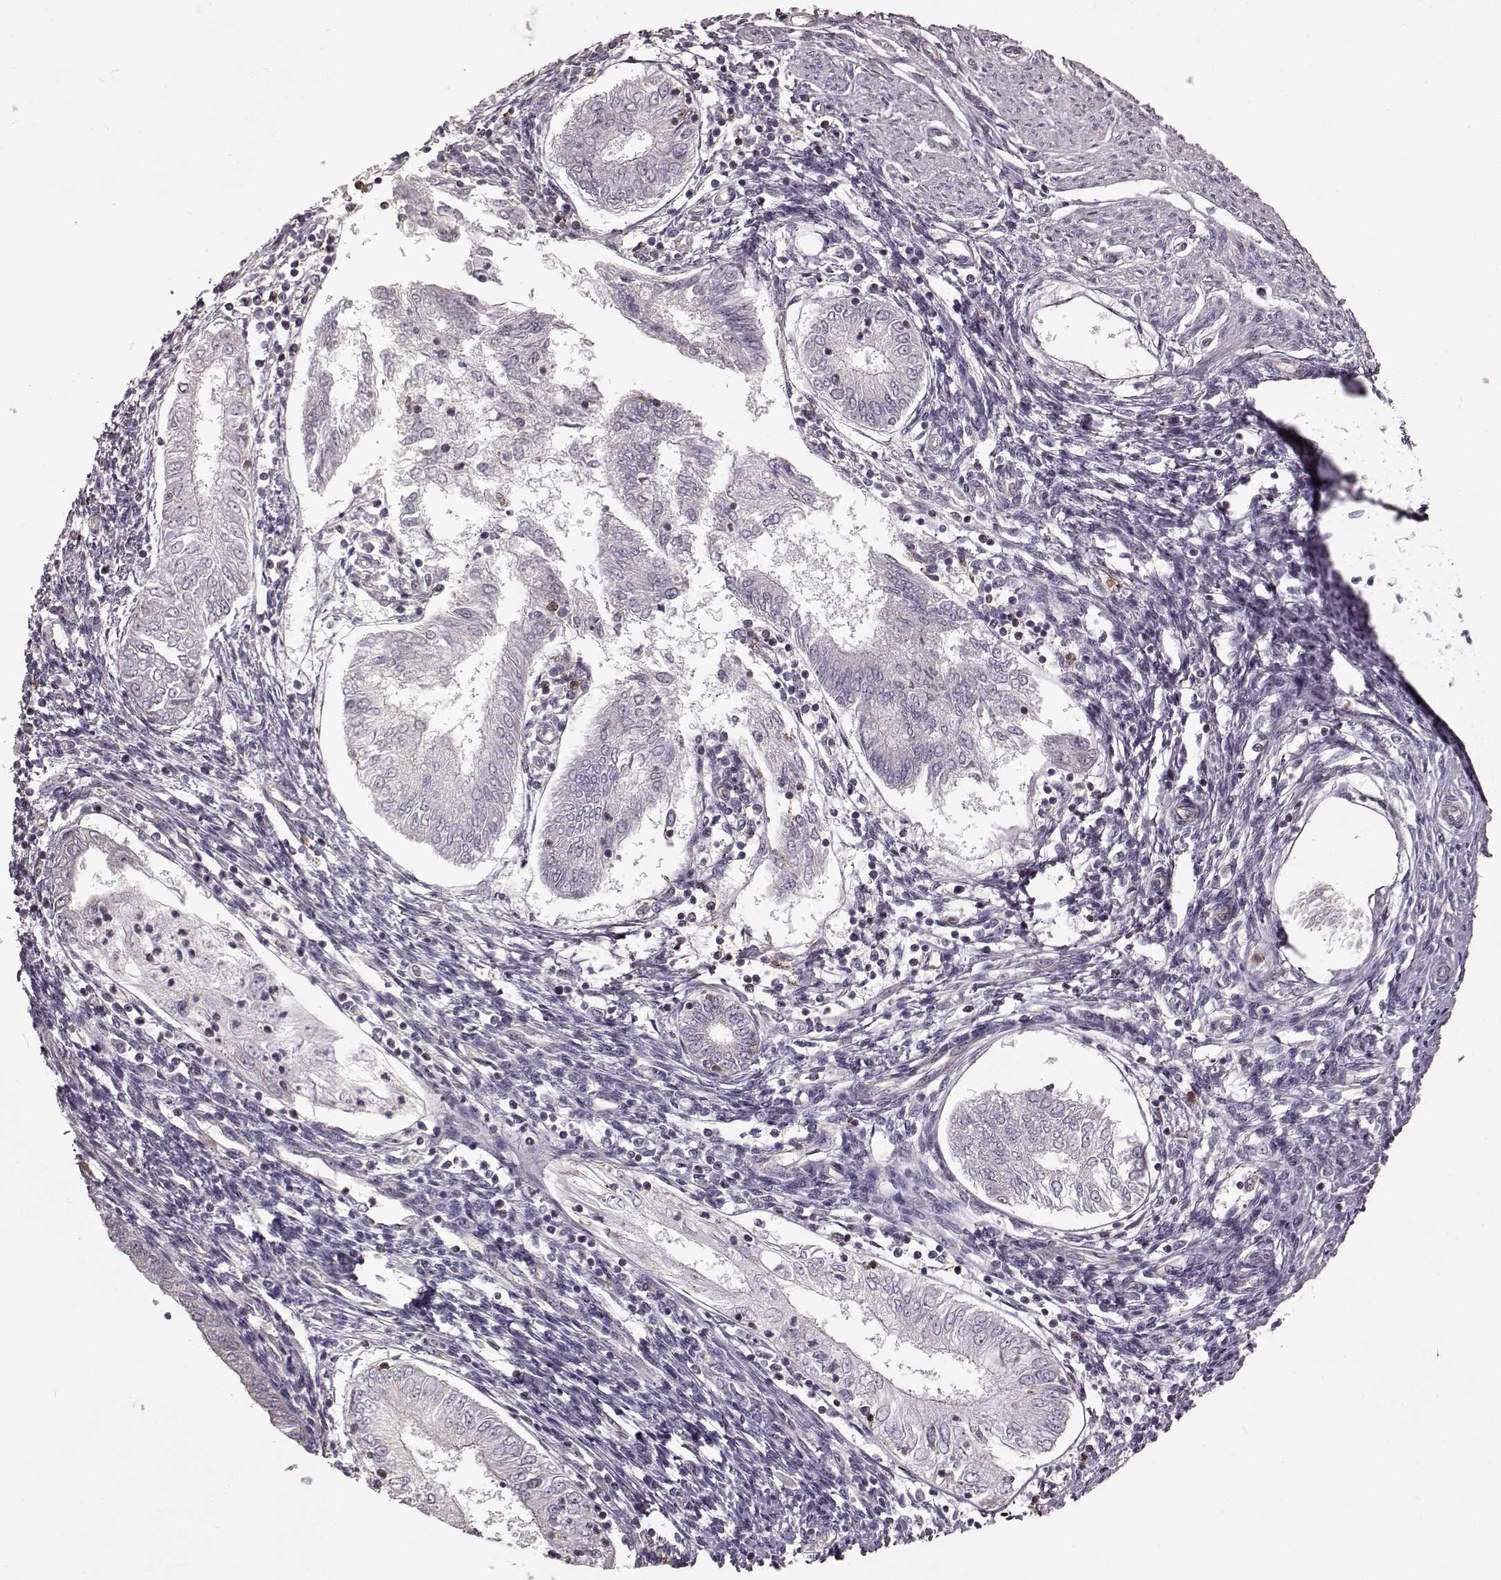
{"staining": {"intensity": "negative", "quantity": "none", "location": "none"}, "tissue": "endometrial cancer", "cell_type": "Tumor cells", "image_type": "cancer", "snomed": [{"axis": "morphology", "description": "Adenocarcinoma, NOS"}, {"axis": "topography", "description": "Endometrium"}], "caption": "IHC image of neoplastic tissue: human endometrial cancer stained with DAB displays no significant protein positivity in tumor cells.", "gene": "PDCD1", "patient": {"sex": "female", "age": 68}}